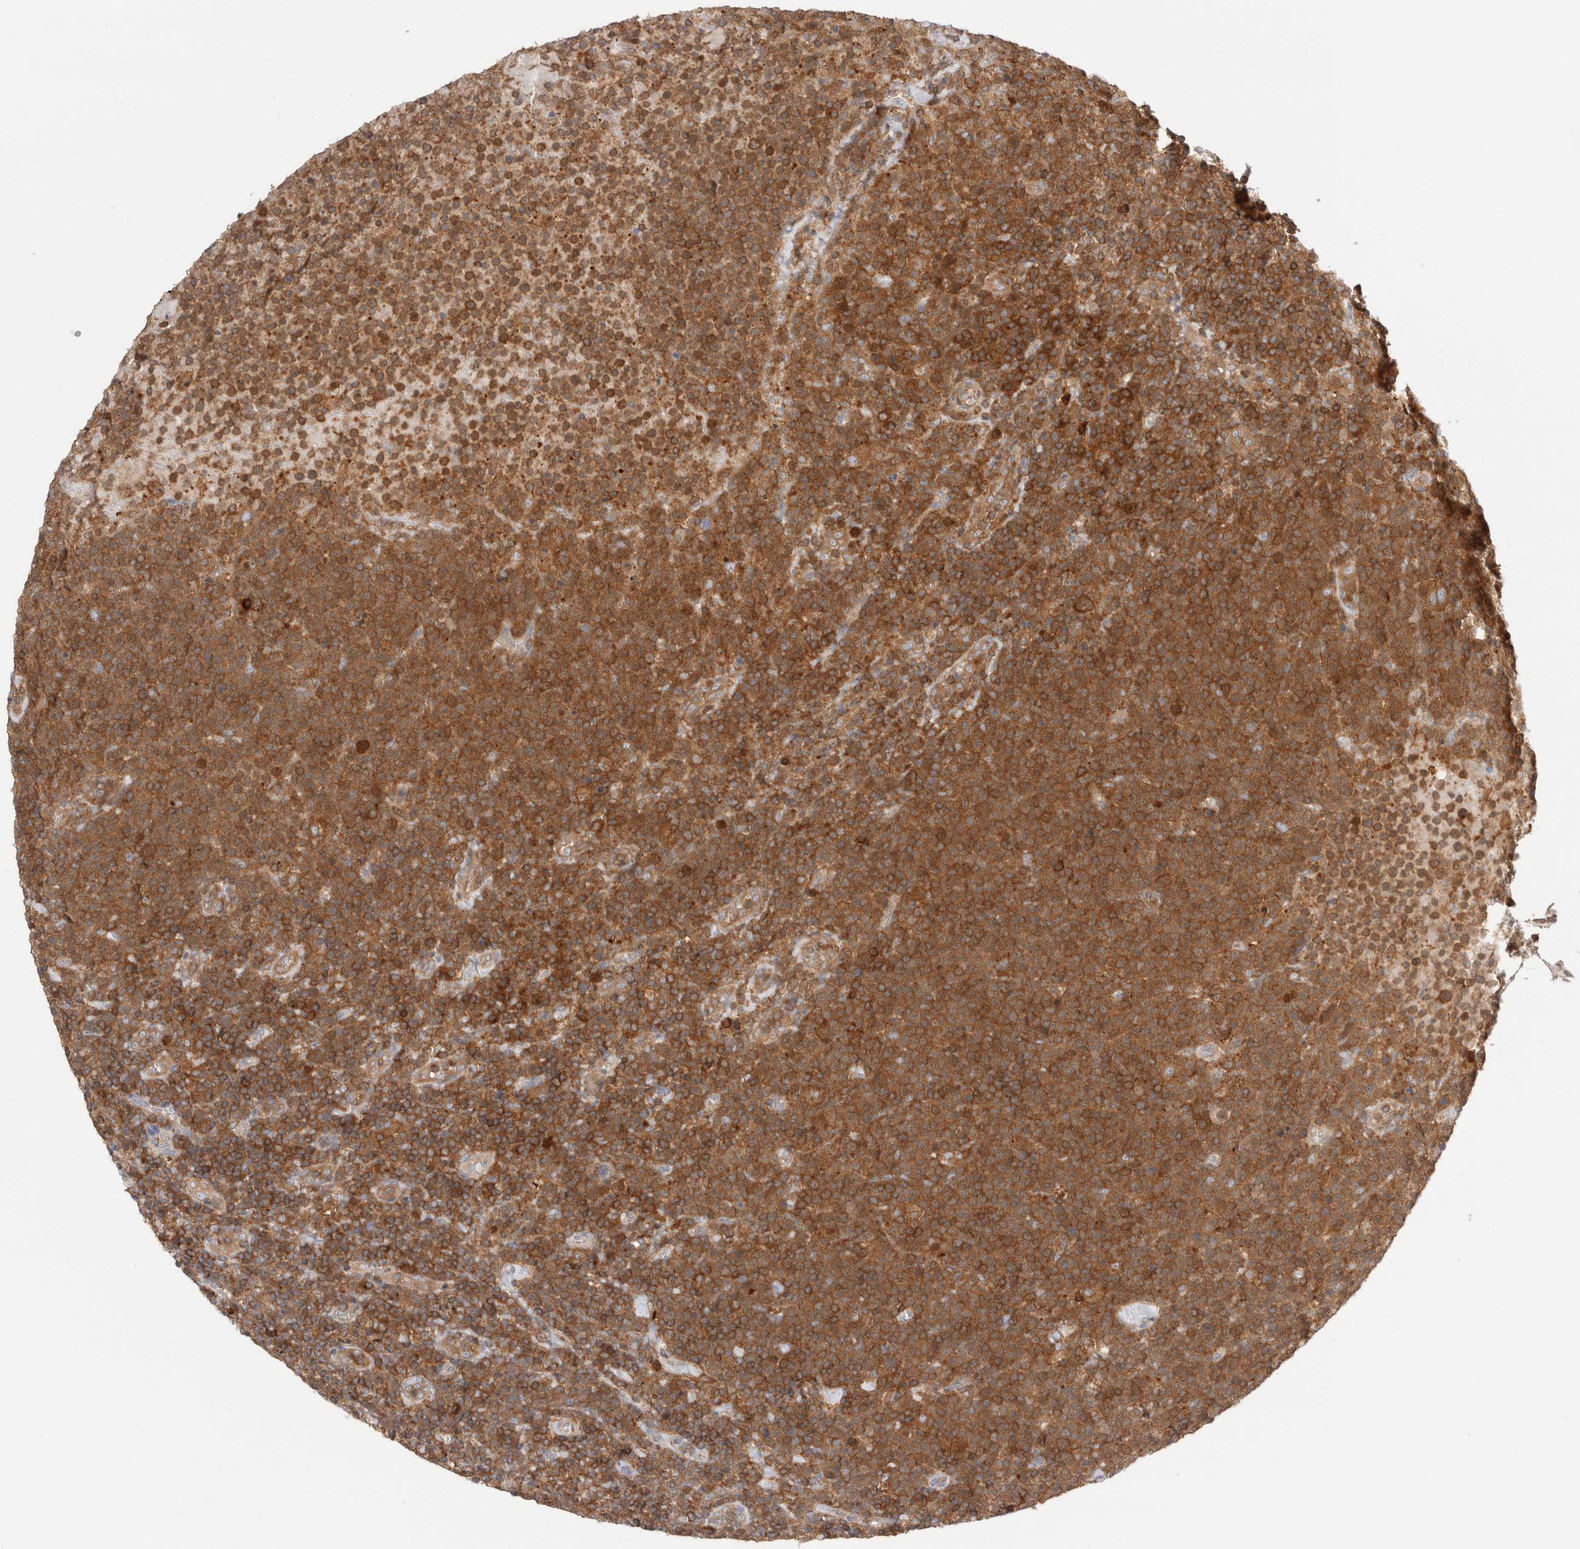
{"staining": {"intensity": "strong", "quantity": ">75%", "location": "cytoplasmic/membranous"}, "tissue": "lymphoma", "cell_type": "Tumor cells", "image_type": "cancer", "snomed": [{"axis": "morphology", "description": "Malignant lymphoma, non-Hodgkin's type, High grade"}, {"axis": "topography", "description": "Lymph node"}], "caption": "Lymphoma stained with DAB (3,3'-diaminobenzidine) immunohistochemistry (IHC) displays high levels of strong cytoplasmic/membranous staining in about >75% of tumor cells.", "gene": "KLHL14", "patient": {"sex": "male", "age": 61}}